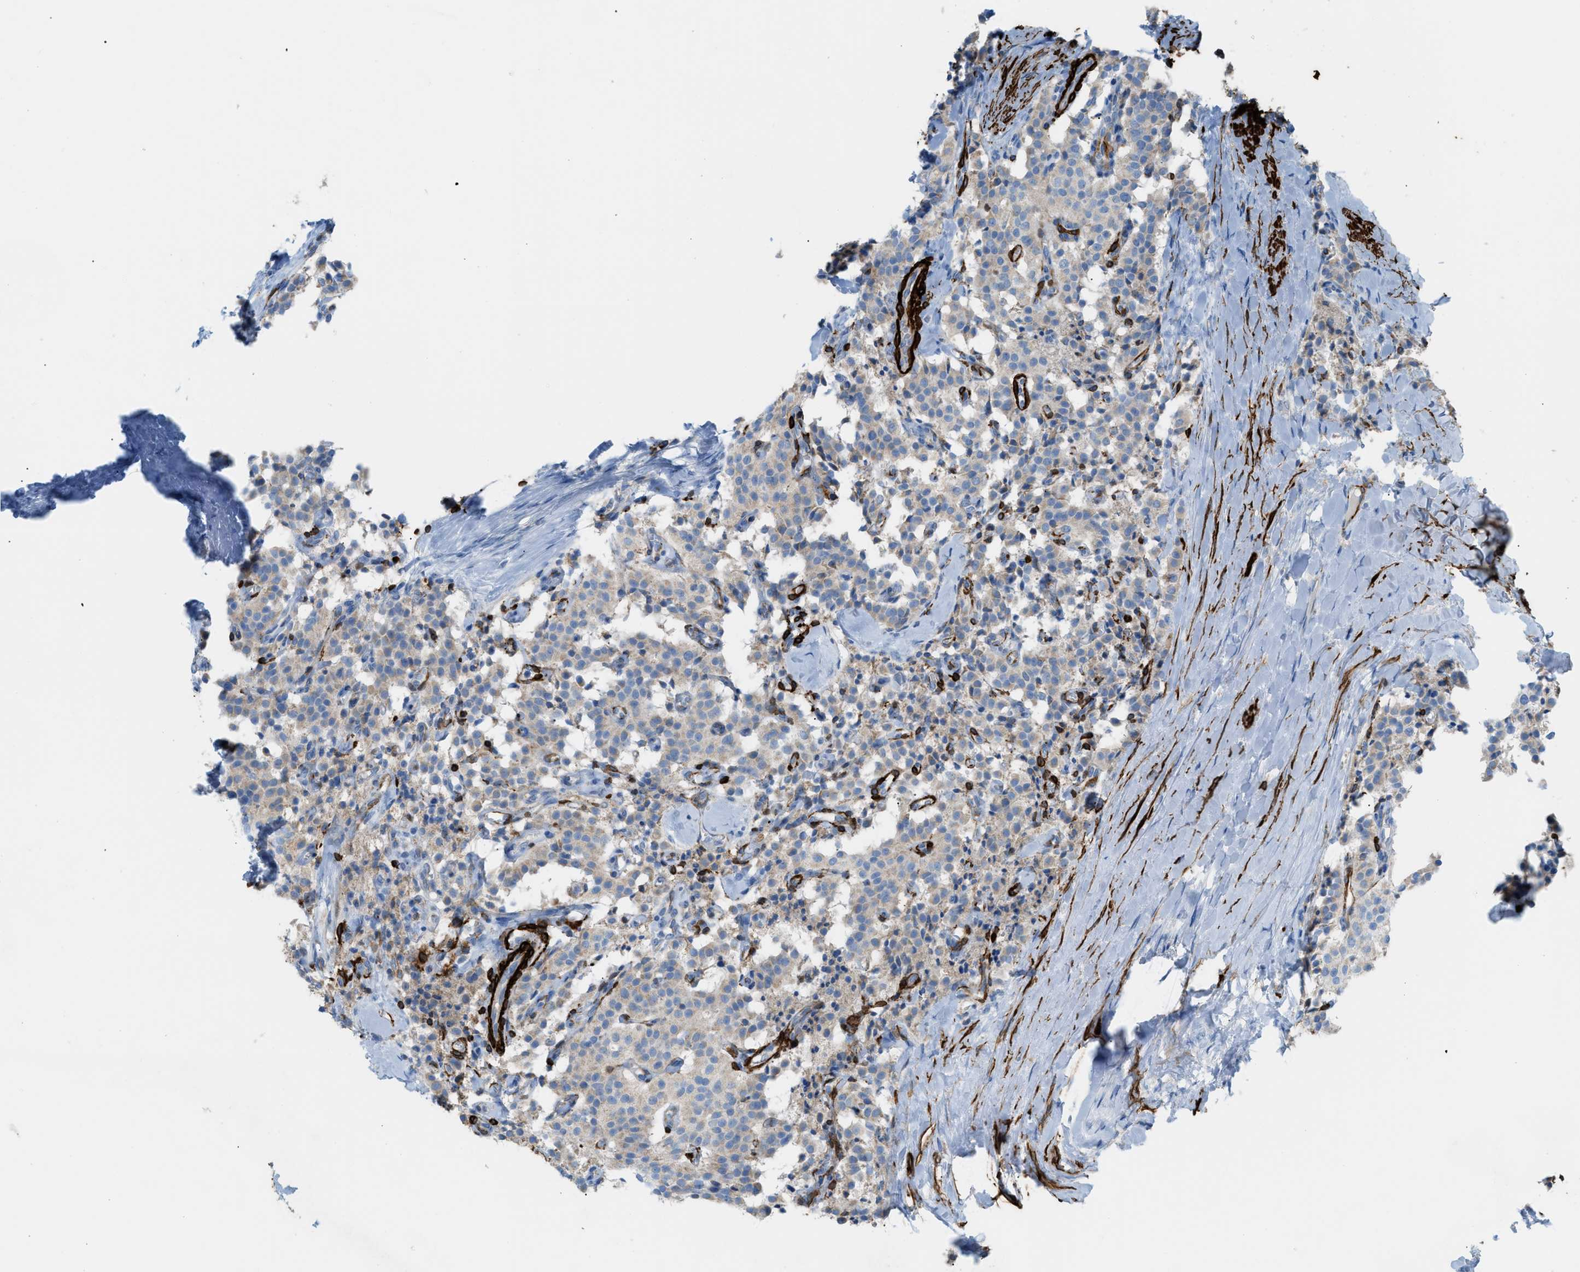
{"staining": {"intensity": "weak", "quantity": "<25%", "location": "cytoplasmic/membranous"}, "tissue": "carcinoid", "cell_type": "Tumor cells", "image_type": "cancer", "snomed": [{"axis": "morphology", "description": "Carcinoid, malignant, NOS"}, {"axis": "topography", "description": "Lung"}], "caption": "This photomicrograph is of carcinoid (malignant) stained with immunohistochemistry to label a protein in brown with the nuclei are counter-stained blue. There is no positivity in tumor cells.", "gene": "MYH11", "patient": {"sex": "male", "age": 30}}